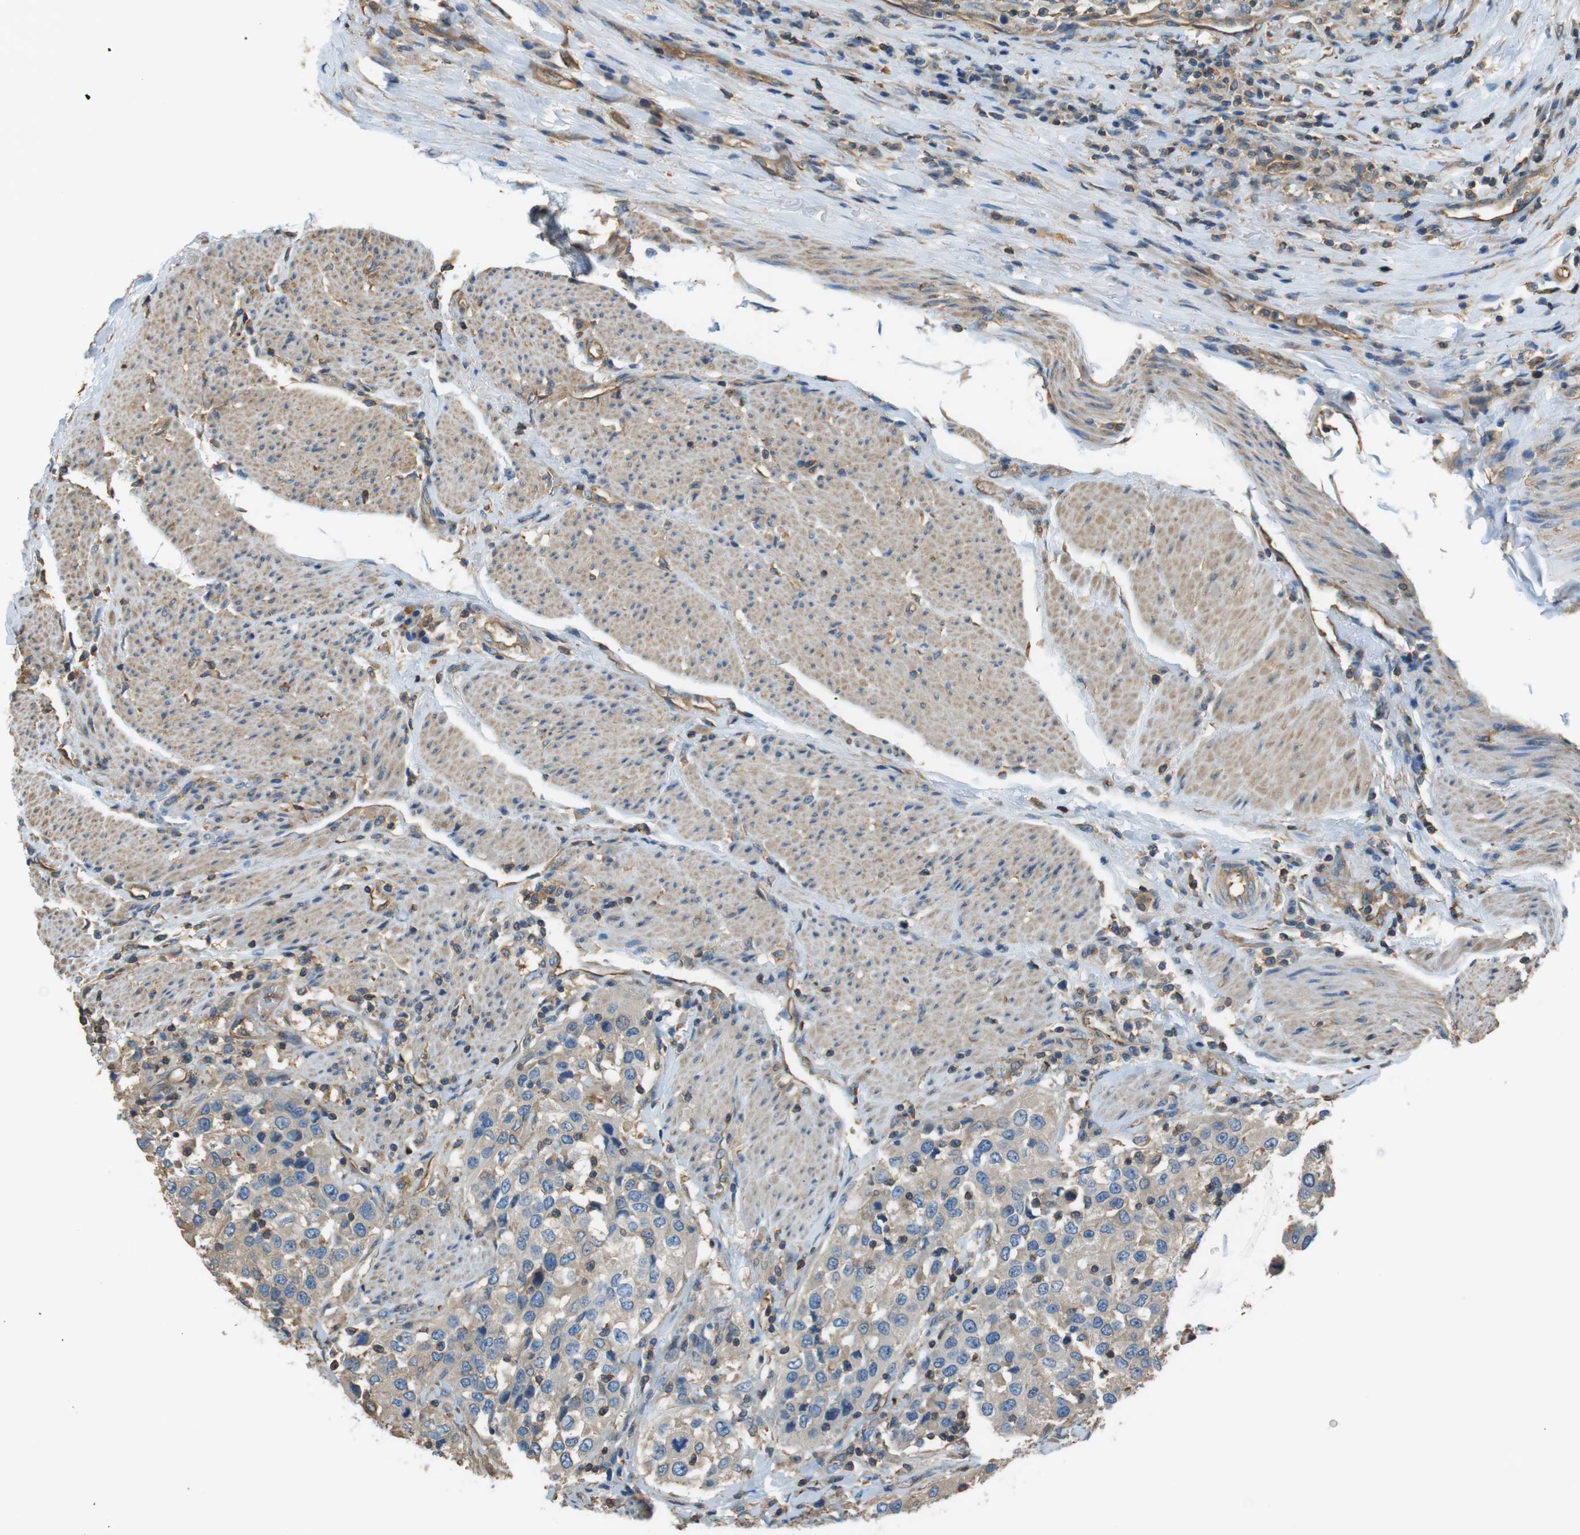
{"staining": {"intensity": "weak", "quantity": "25%-75%", "location": "cytoplasmic/membranous"}, "tissue": "urothelial cancer", "cell_type": "Tumor cells", "image_type": "cancer", "snomed": [{"axis": "morphology", "description": "Urothelial carcinoma, High grade"}, {"axis": "topography", "description": "Urinary bladder"}], "caption": "Urothelial carcinoma (high-grade) stained for a protein demonstrates weak cytoplasmic/membranous positivity in tumor cells. (DAB IHC, brown staining for protein, blue staining for nuclei).", "gene": "FCAR", "patient": {"sex": "female", "age": 80}}